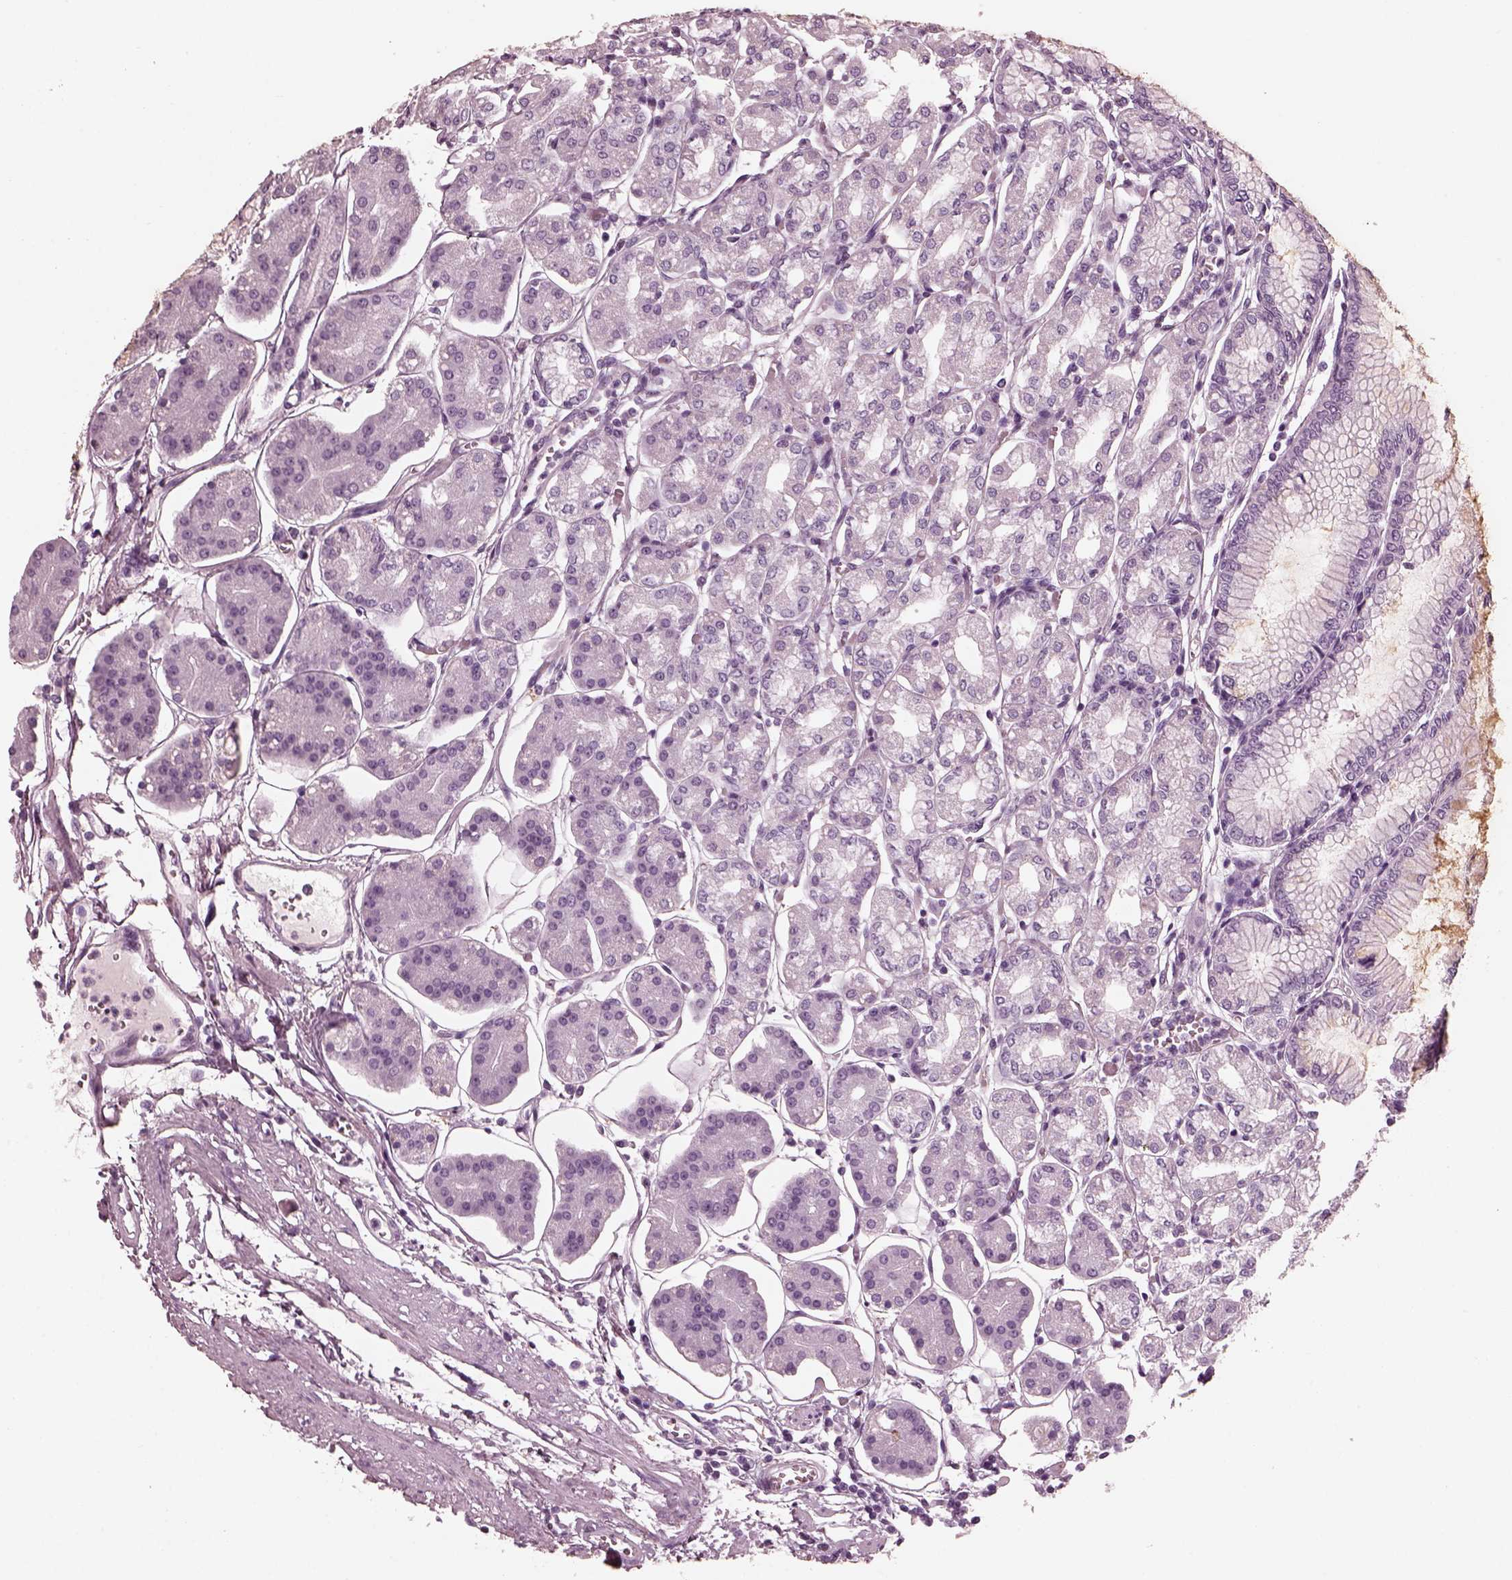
{"staining": {"intensity": "negative", "quantity": "none", "location": "none"}, "tissue": "stomach", "cell_type": "Glandular cells", "image_type": "normal", "snomed": [{"axis": "morphology", "description": "Normal tissue, NOS"}, {"axis": "topography", "description": "Skeletal muscle"}, {"axis": "topography", "description": "Stomach"}], "caption": "This is a micrograph of immunohistochemistry (IHC) staining of unremarkable stomach, which shows no expression in glandular cells.", "gene": "CGA", "patient": {"sex": "female", "age": 57}}